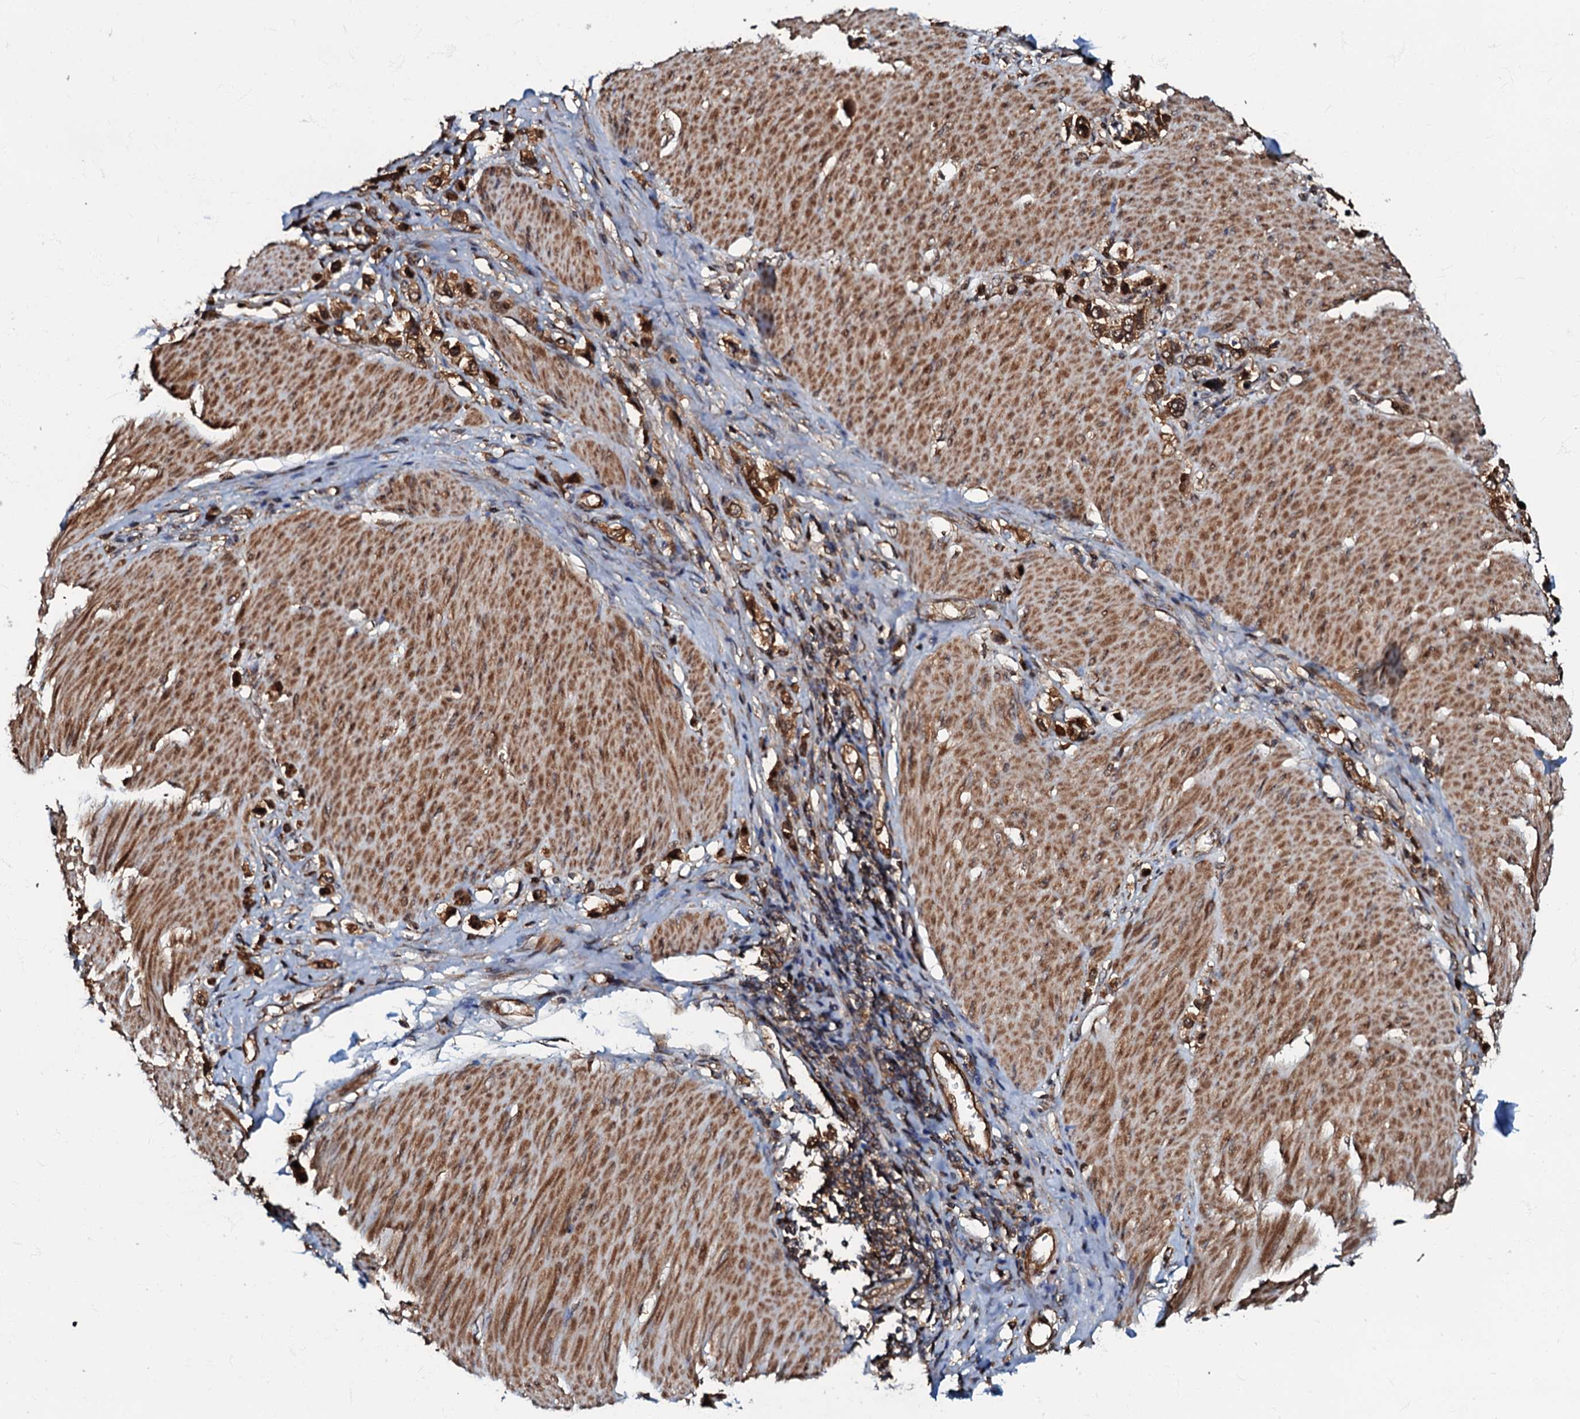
{"staining": {"intensity": "strong", "quantity": ">75%", "location": "cytoplasmic/membranous"}, "tissue": "stomach cancer", "cell_type": "Tumor cells", "image_type": "cancer", "snomed": [{"axis": "morphology", "description": "Normal tissue, NOS"}, {"axis": "morphology", "description": "Adenocarcinoma, NOS"}, {"axis": "topography", "description": "Stomach, upper"}, {"axis": "topography", "description": "Stomach"}], "caption": "This histopathology image displays stomach cancer stained with immunohistochemistry (IHC) to label a protein in brown. The cytoplasmic/membranous of tumor cells show strong positivity for the protein. Nuclei are counter-stained blue.", "gene": "OSBP", "patient": {"sex": "female", "age": 65}}